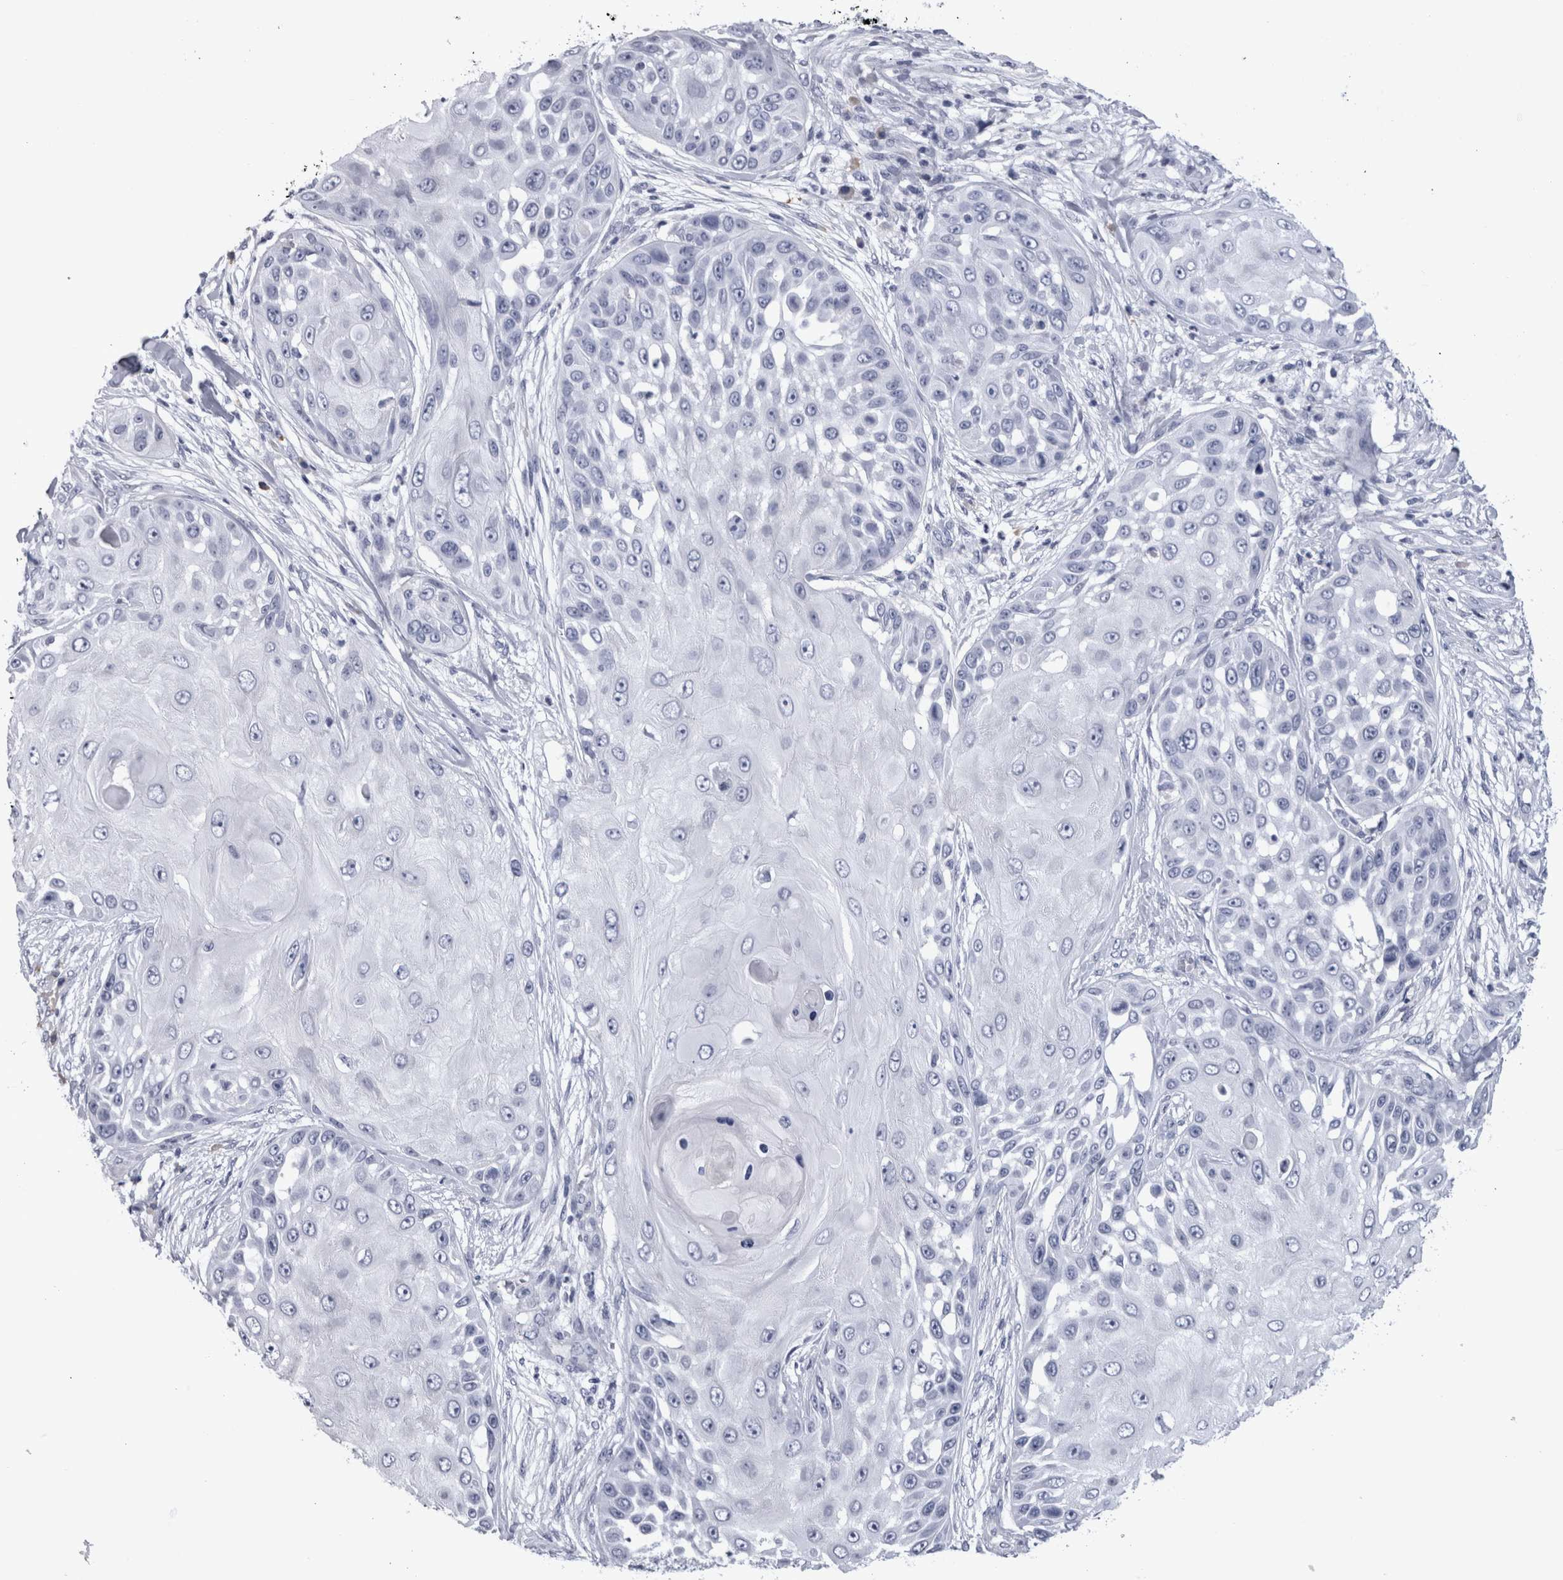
{"staining": {"intensity": "negative", "quantity": "none", "location": "none"}, "tissue": "skin cancer", "cell_type": "Tumor cells", "image_type": "cancer", "snomed": [{"axis": "morphology", "description": "Squamous cell carcinoma, NOS"}, {"axis": "topography", "description": "Skin"}], "caption": "This is a photomicrograph of immunohistochemistry (IHC) staining of squamous cell carcinoma (skin), which shows no positivity in tumor cells. (Brightfield microscopy of DAB (3,3'-diaminobenzidine) IHC at high magnification).", "gene": "PAX5", "patient": {"sex": "female", "age": 44}}